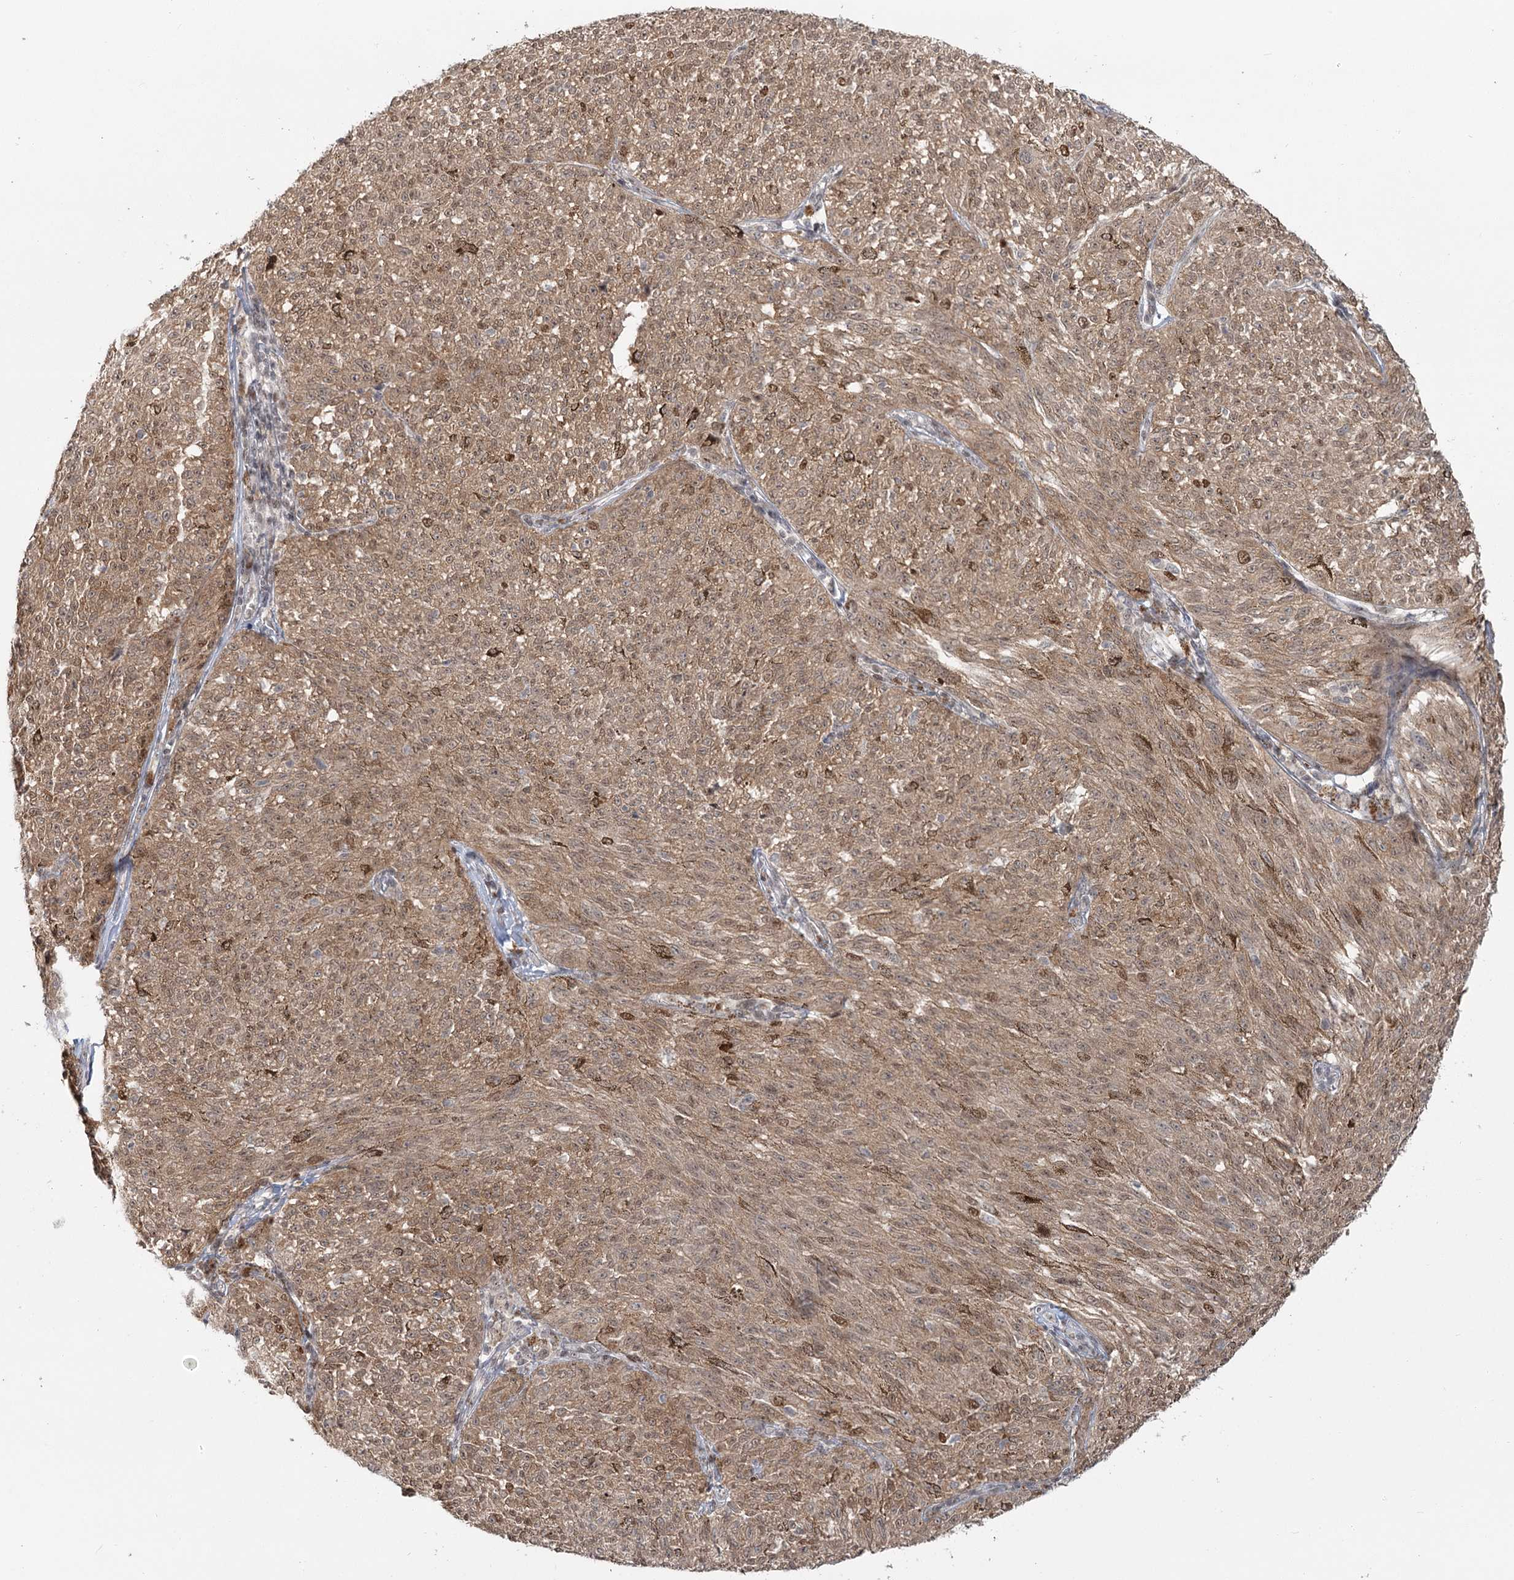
{"staining": {"intensity": "moderate", "quantity": ">75%", "location": "cytoplasmic/membranous,nuclear"}, "tissue": "melanoma", "cell_type": "Tumor cells", "image_type": "cancer", "snomed": [{"axis": "morphology", "description": "Malignant melanoma, NOS"}, {"axis": "topography", "description": "Skin"}], "caption": "Moderate cytoplasmic/membranous and nuclear protein staining is seen in approximately >75% of tumor cells in melanoma.", "gene": "R3HCC1L", "patient": {"sex": "female", "age": 72}}